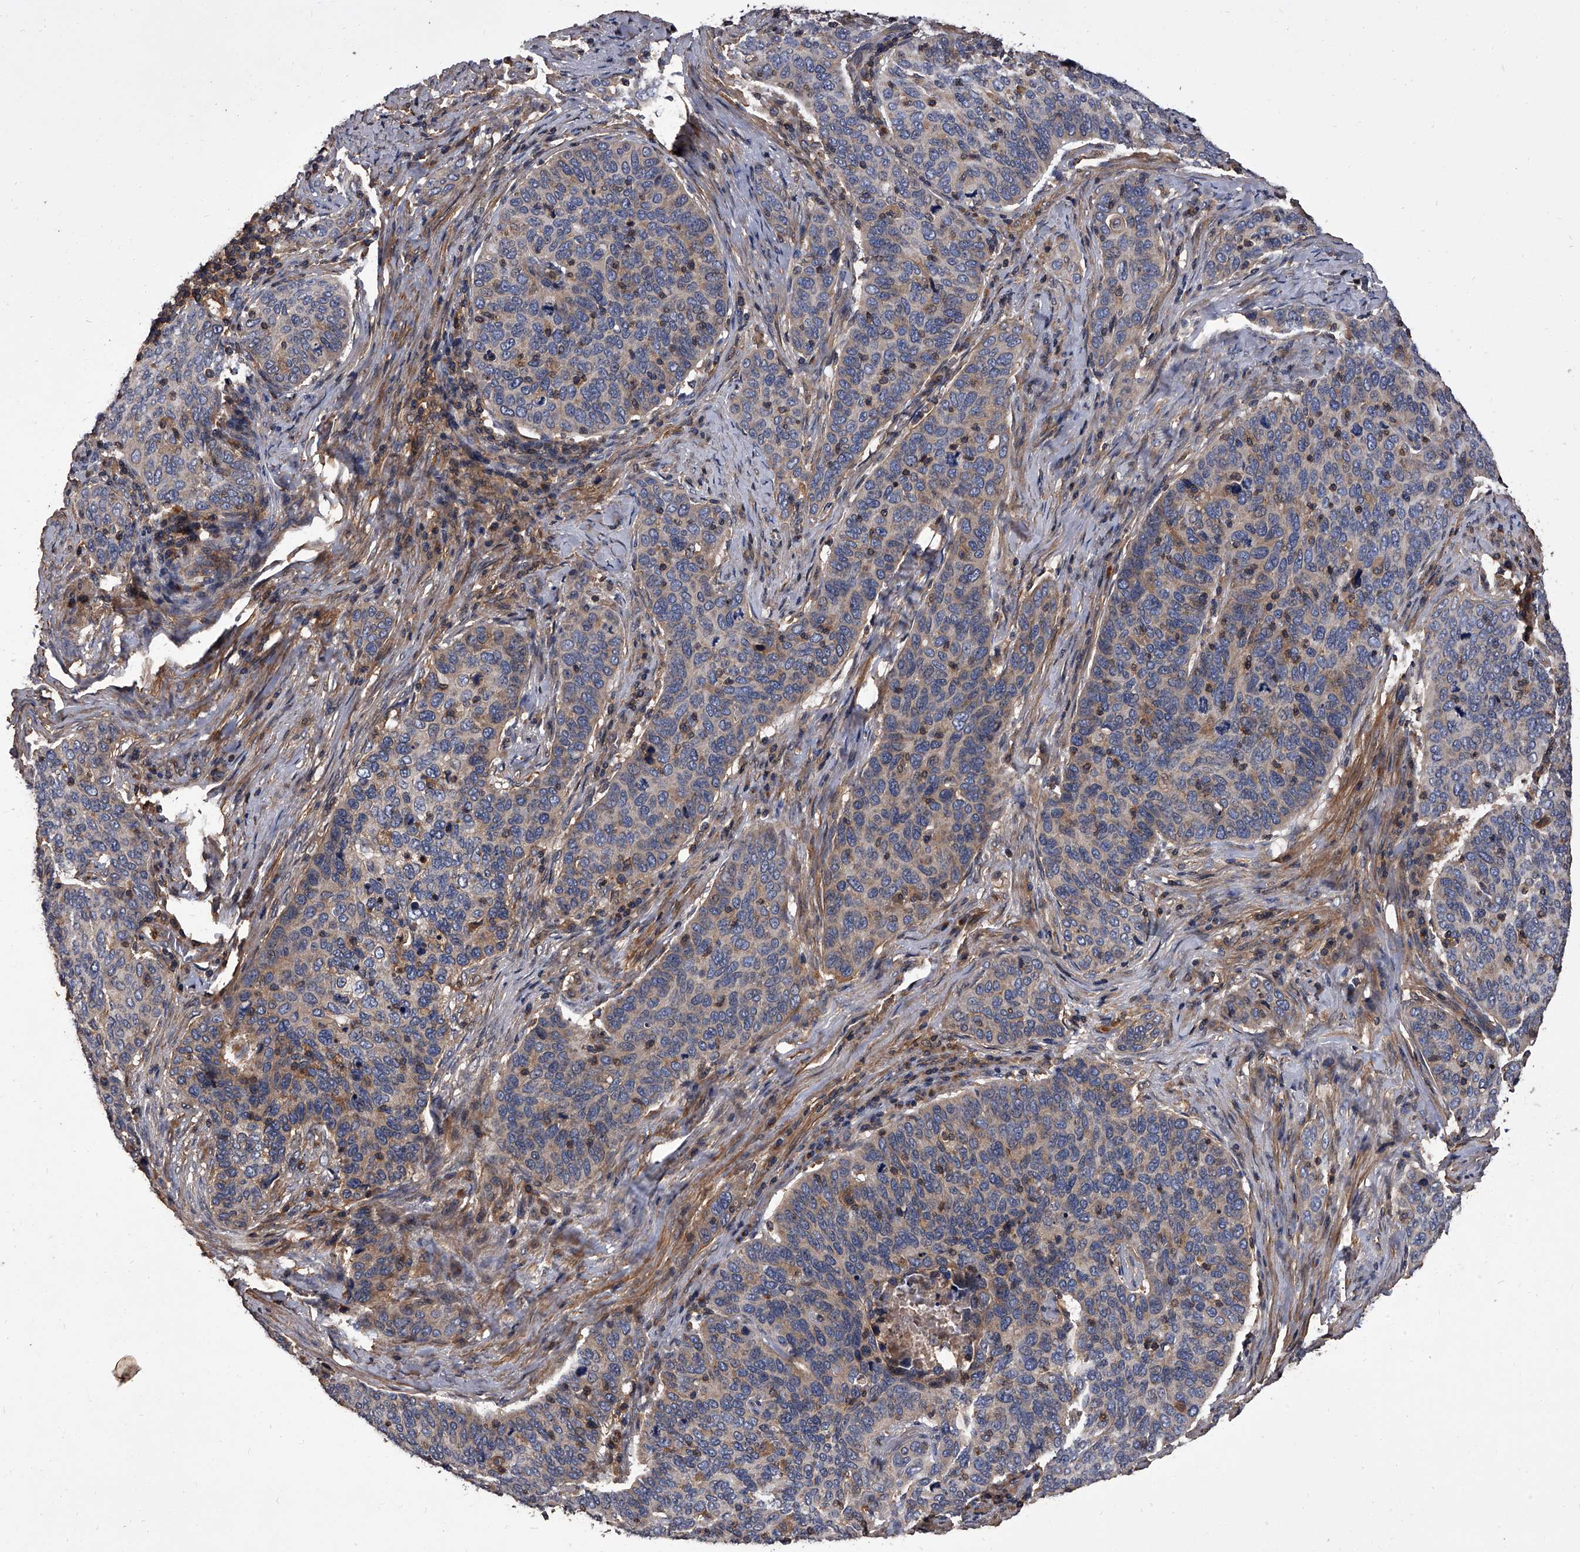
{"staining": {"intensity": "weak", "quantity": "<25%", "location": "cytoplasmic/membranous"}, "tissue": "cervical cancer", "cell_type": "Tumor cells", "image_type": "cancer", "snomed": [{"axis": "morphology", "description": "Squamous cell carcinoma, NOS"}, {"axis": "topography", "description": "Cervix"}], "caption": "Tumor cells show no significant expression in cervical cancer (squamous cell carcinoma). (DAB immunohistochemistry (IHC) visualized using brightfield microscopy, high magnification).", "gene": "STK36", "patient": {"sex": "female", "age": 60}}